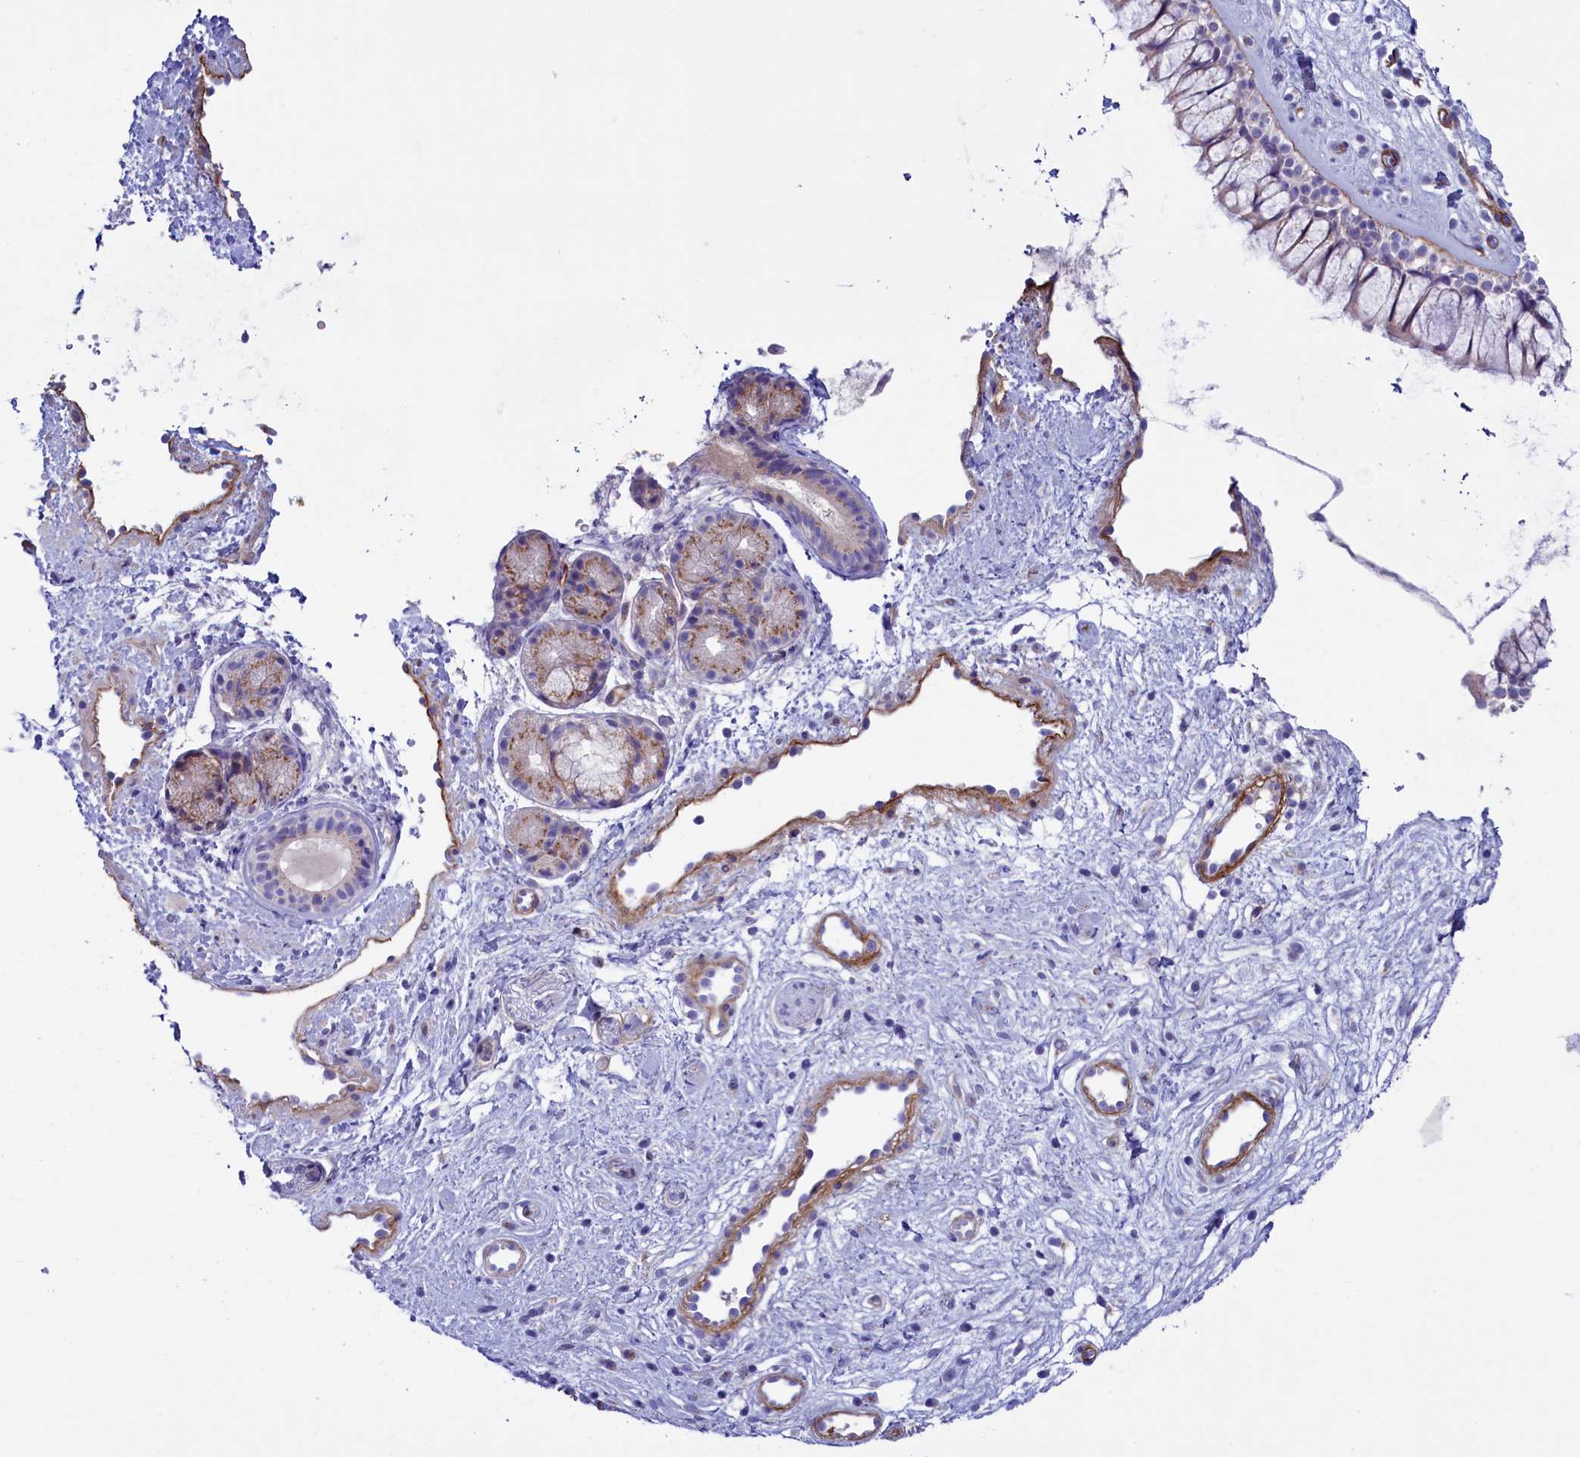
{"staining": {"intensity": "weak", "quantity": "<25%", "location": "cytoplasmic/membranous"}, "tissue": "nasopharynx", "cell_type": "Respiratory epithelial cells", "image_type": "normal", "snomed": [{"axis": "morphology", "description": "Normal tissue, NOS"}, {"axis": "topography", "description": "Nasopharynx"}], "caption": "Immunohistochemistry of normal nasopharynx reveals no expression in respiratory epithelial cells. (DAB IHC, high magnification).", "gene": "LOXL1", "patient": {"sex": "male", "age": 32}}